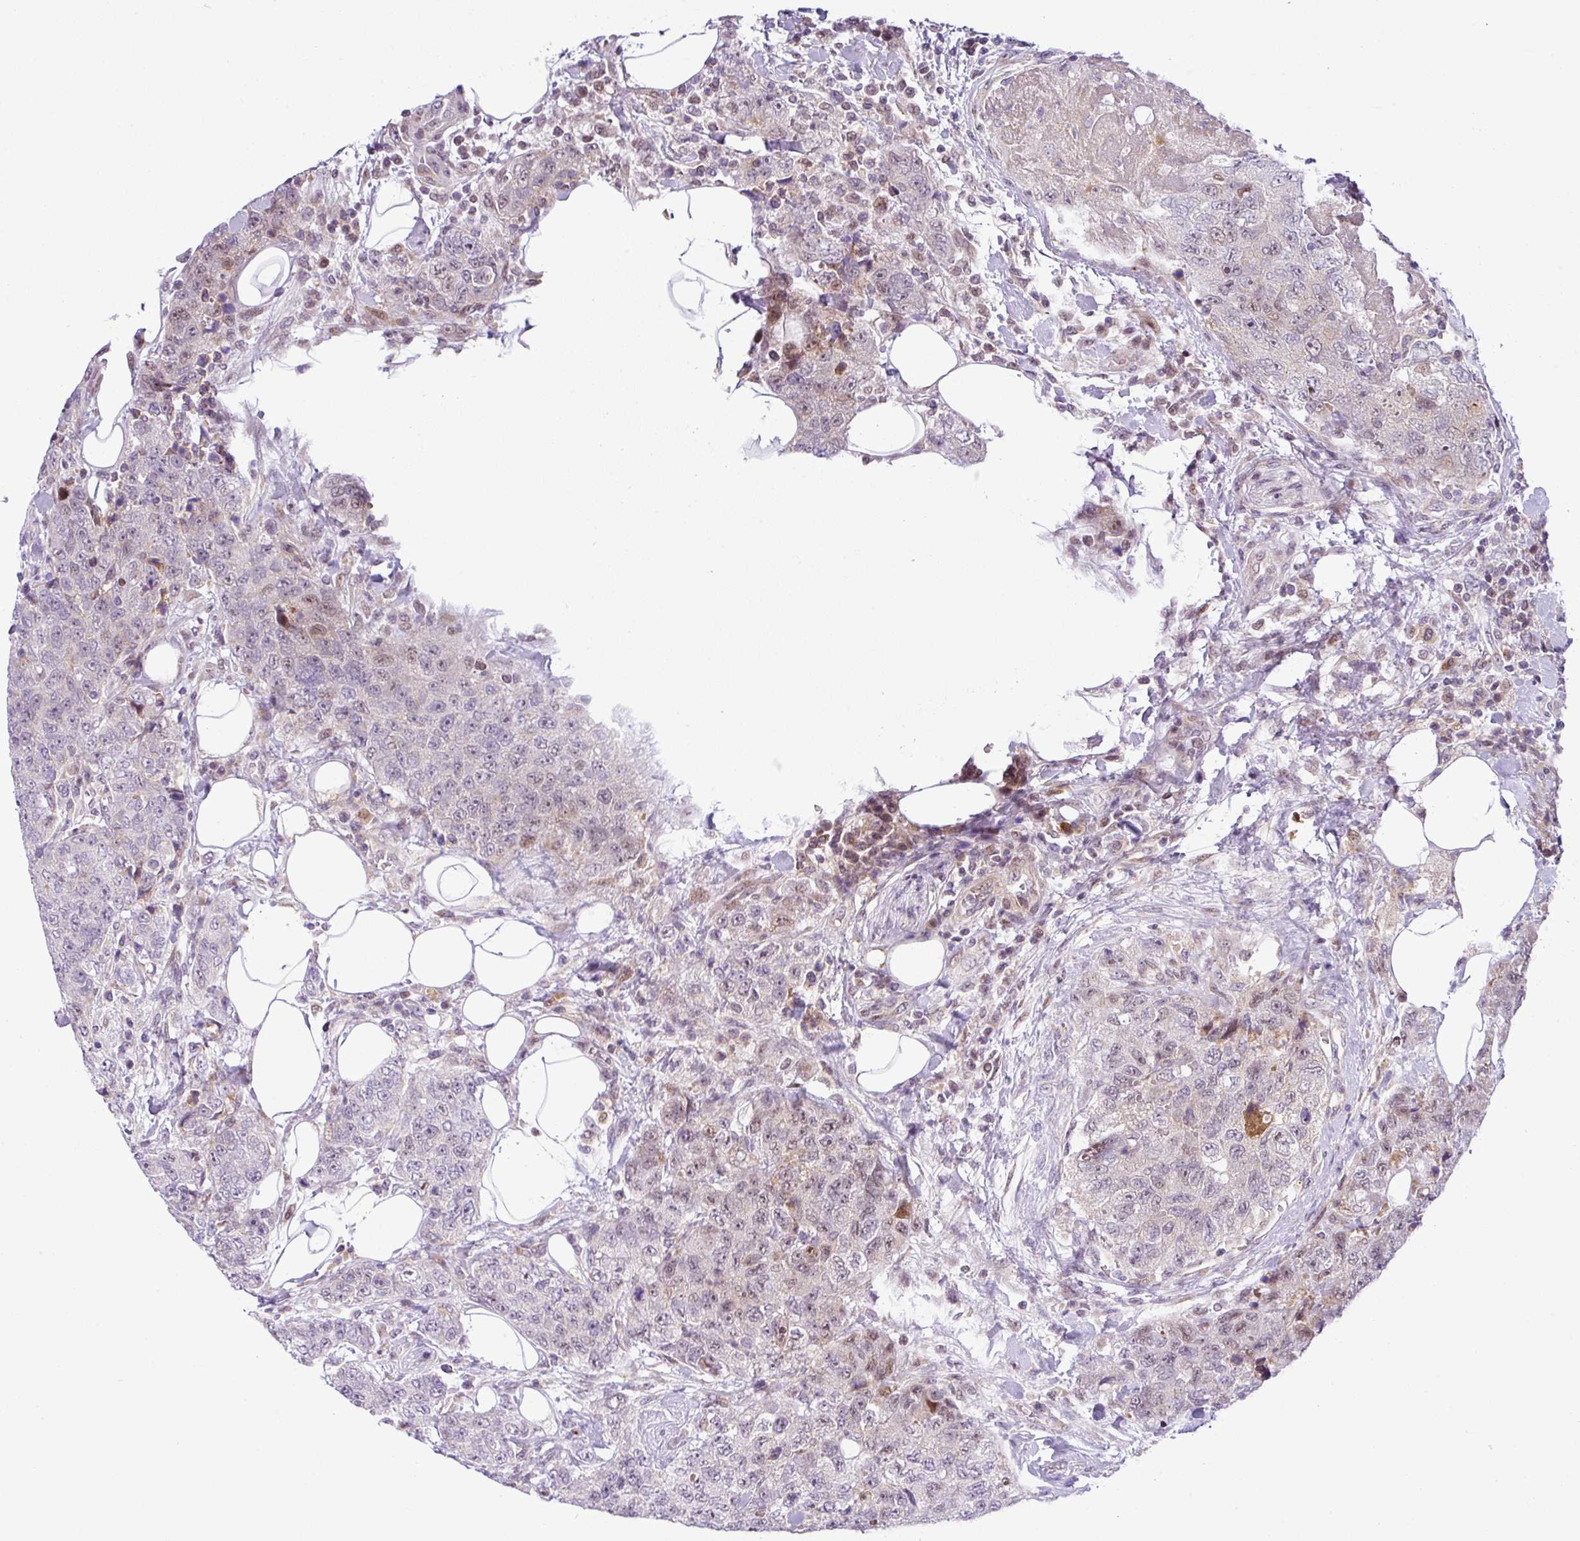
{"staining": {"intensity": "negative", "quantity": "none", "location": "none"}, "tissue": "urothelial cancer", "cell_type": "Tumor cells", "image_type": "cancer", "snomed": [{"axis": "morphology", "description": "Urothelial carcinoma, High grade"}, {"axis": "topography", "description": "Urinary bladder"}], "caption": "A high-resolution image shows IHC staining of urothelial cancer, which demonstrates no significant positivity in tumor cells.", "gene": "NDUFB2", "patient": {"sex": "female", "age": 78}}